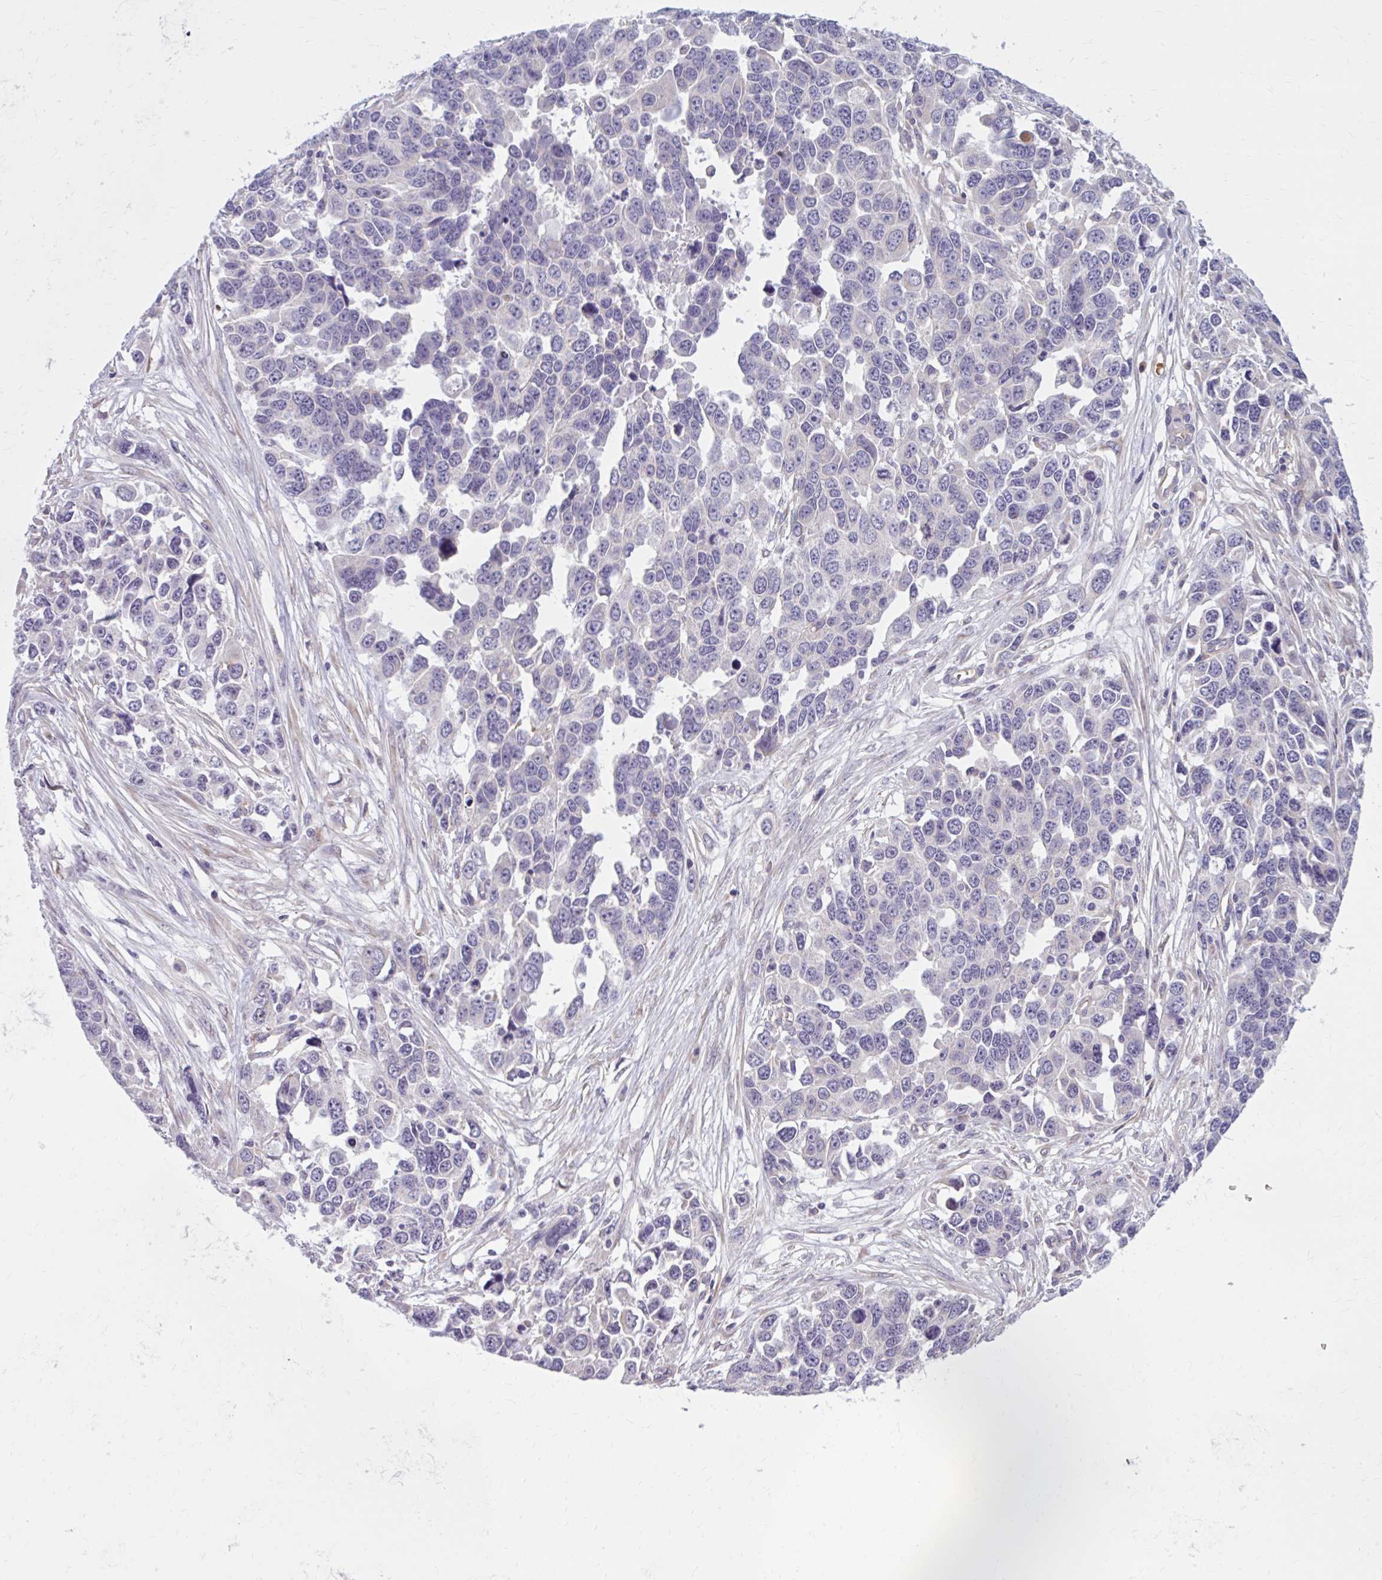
{"staining": {"intensity": "negative", "quantity": "none", "location": "none"}, "tissue": "ovarian cancer", "cell_type": "Tumor cells", "image_type": "cancer", "snomed": [{"axis": "morphology", "description": "Cystadenocarcinoma, serous, NOS"}, {"axis": "topography", "description": "Ovary"}], "caption": "Histopathology image shows no protein positivity in tumor cells of ovarian cancer (serous cystadenocarcinoma) tissue.", "gene": "SNF8", "patient": {"sex": "female", "age": 76}}